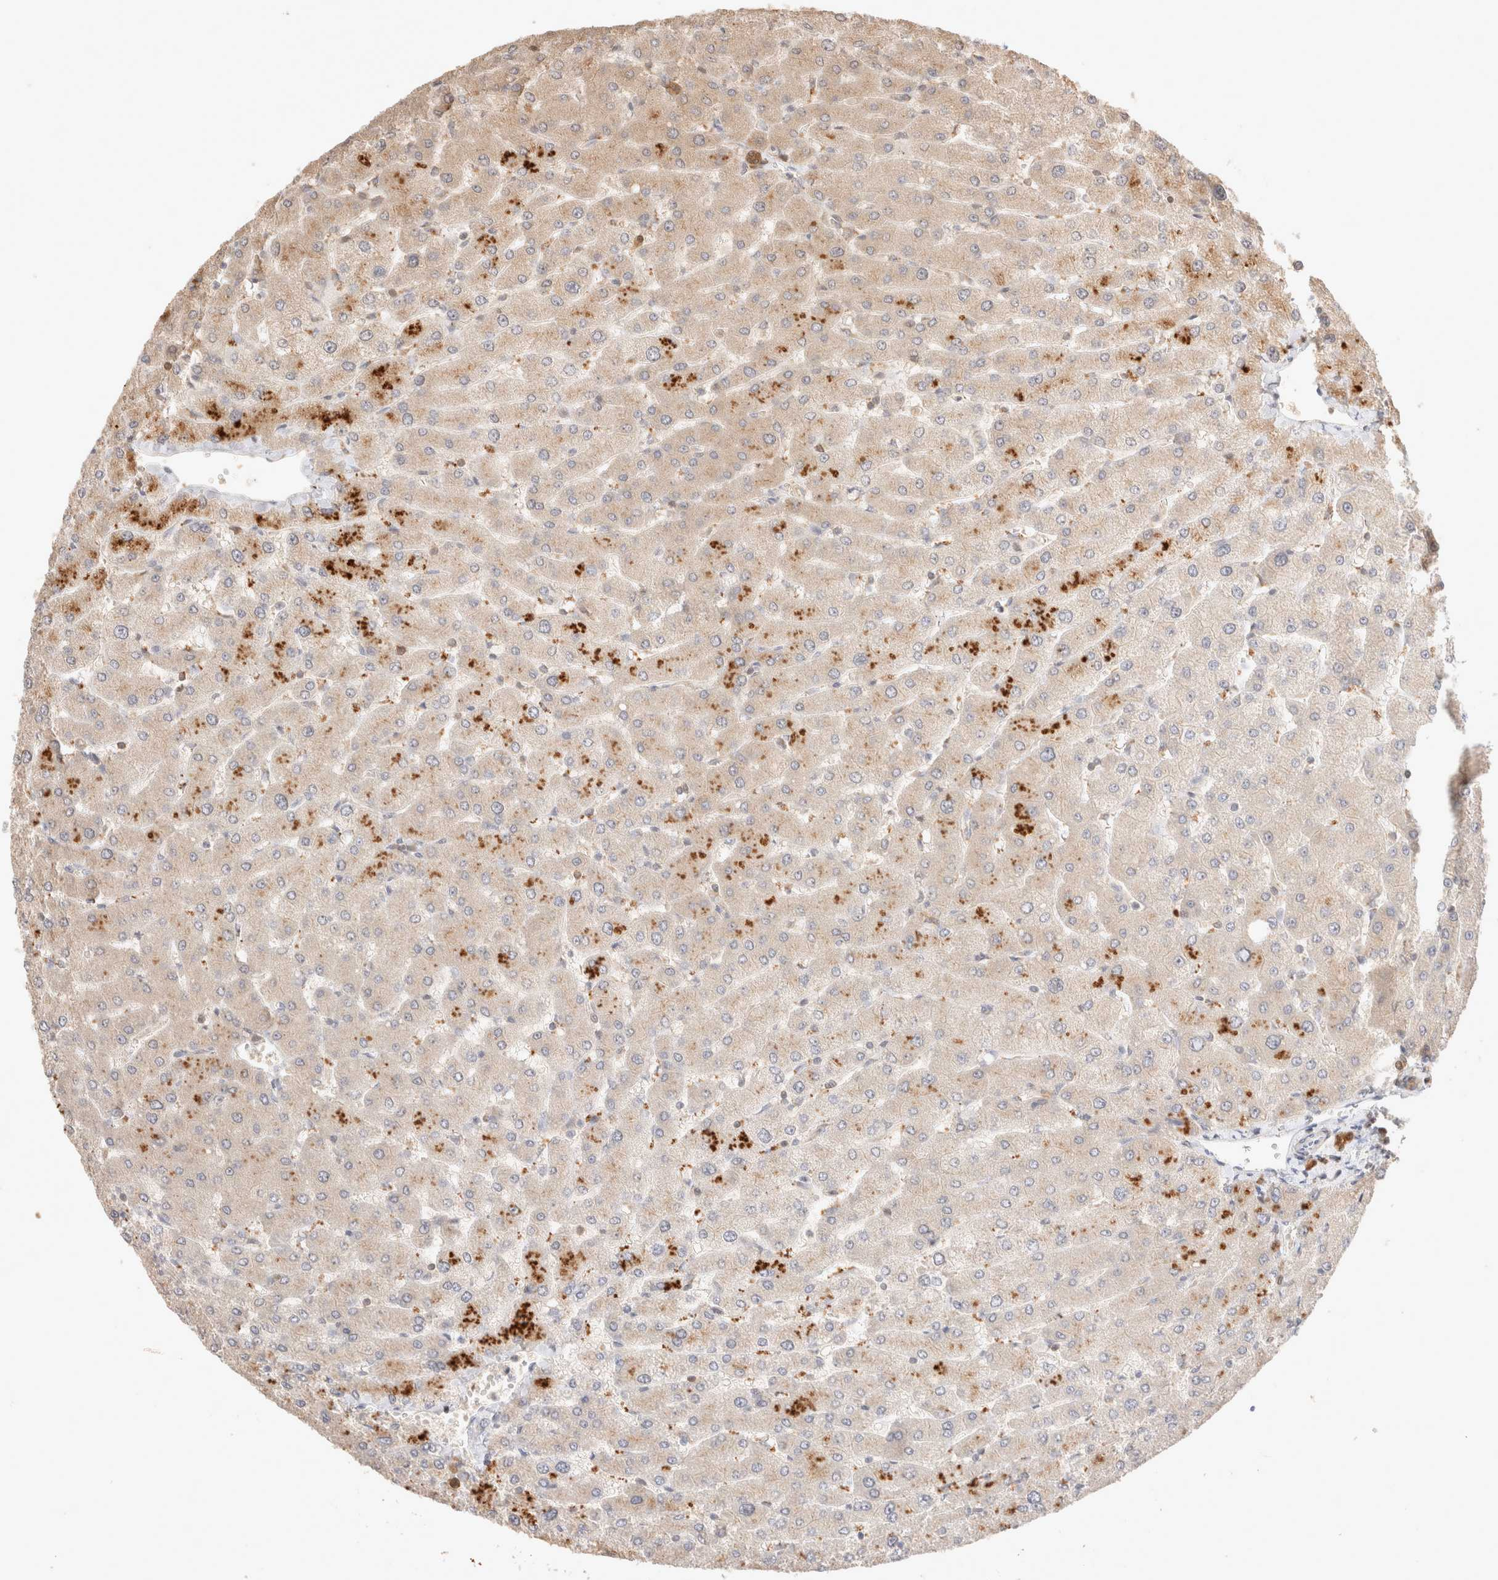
{"staining": {"intensity": "moderate", "quantity": "<25%", "location": "cytoplasmic/membranous"}, "tissue": "liver", "cell_type": "Cholangiocytes", "image_type": "normal", "snomed": [{"axis": "morphology", "description": "Normal tissue, NOS"}, {"axis": "topography", "description": "Liver"}], "caption": "IHC (DAB) staining of normal liver displays moderate cytoplasmic/membranous protein staining in about <25% of cholangiocytes. (DAB (3,3'-diaminobenzidine) = brown stain, brightfield microscopy at high magnification).", "gene": "STARD10", "patient": {"sex": "male", "age": 55}}